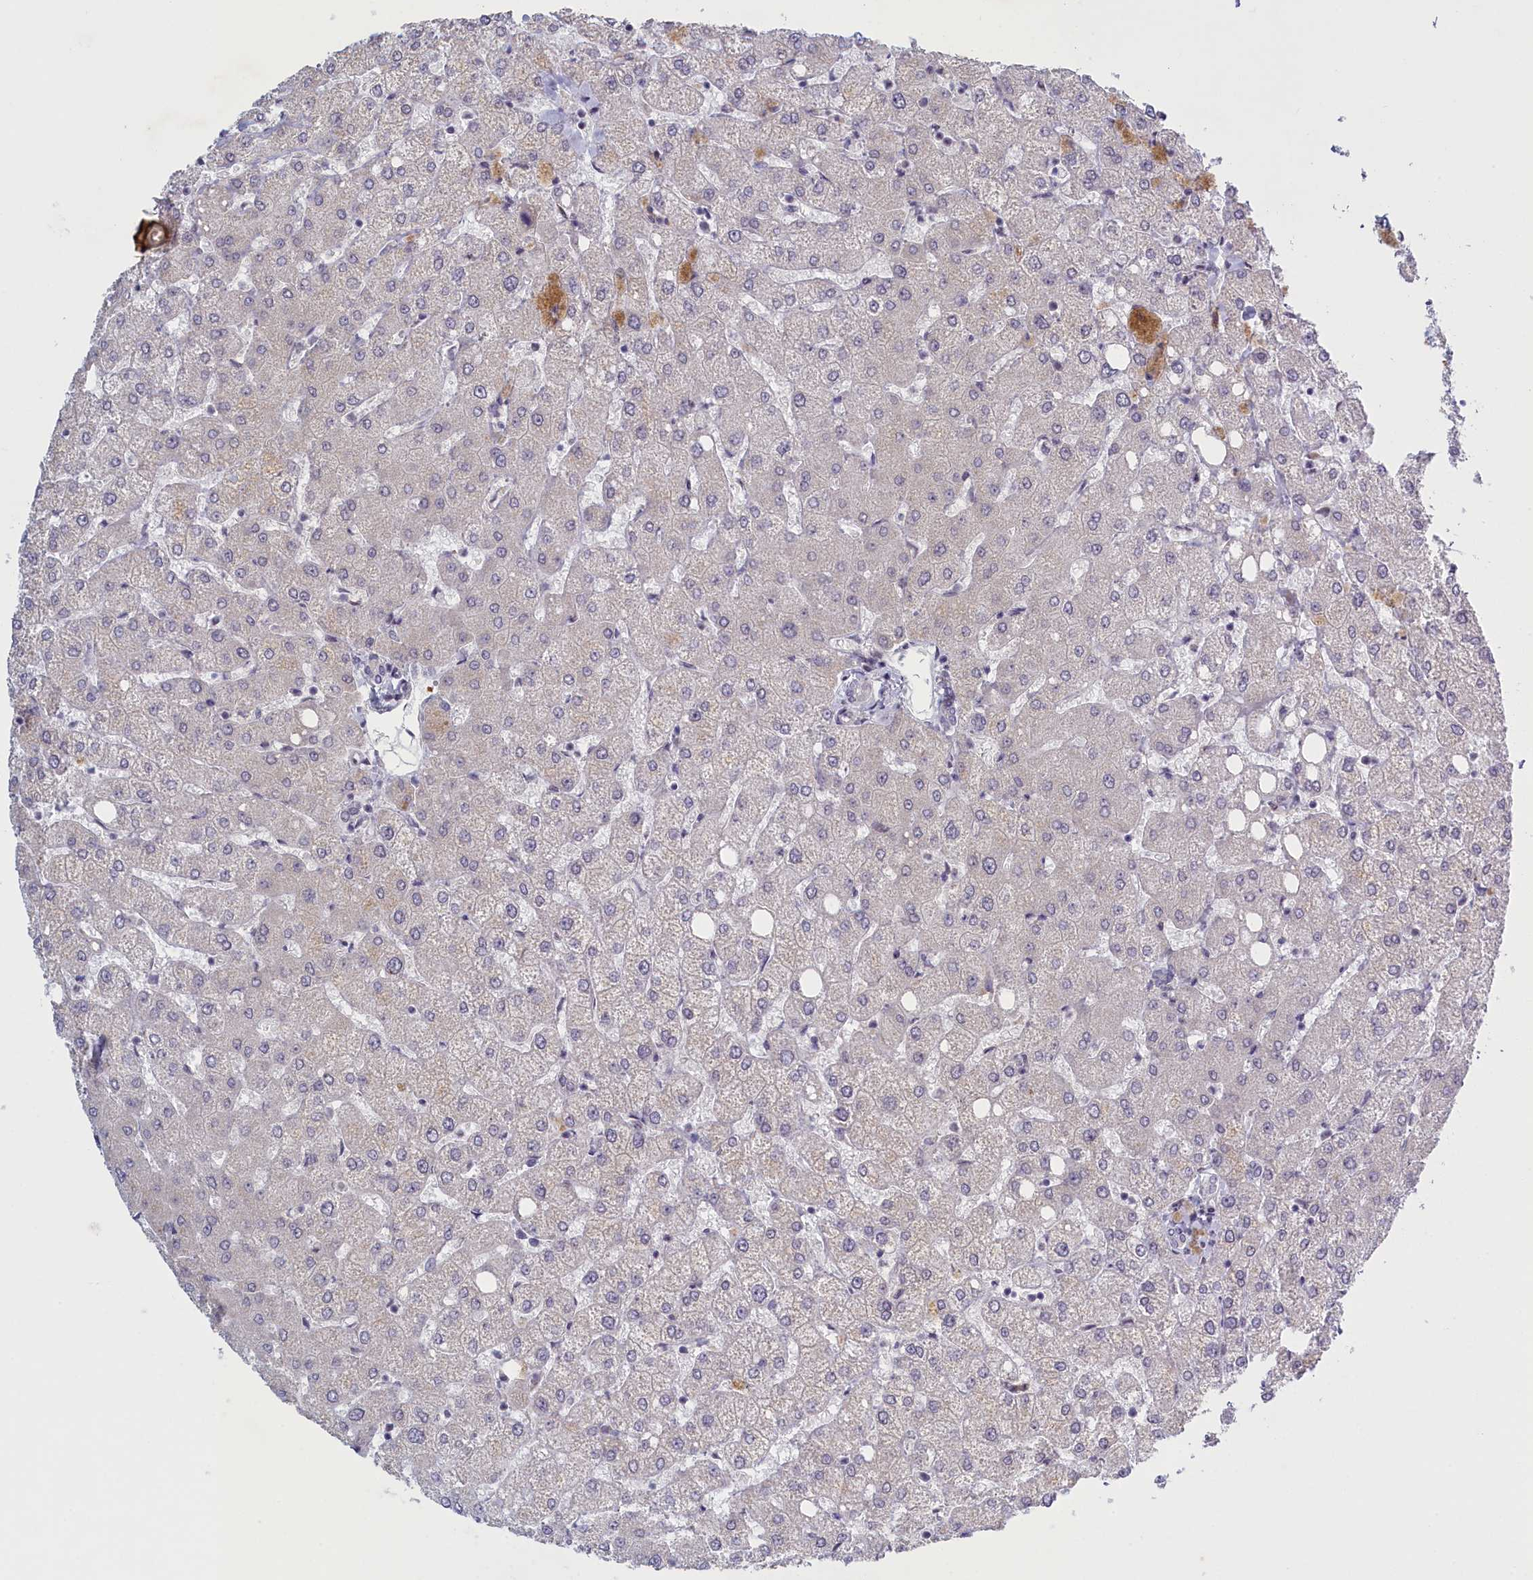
{"staining": {"intensity": "negative", "quantity": "none", "location": "none"}, "tissue": "liver", "cell_type": "Cholangiocytes", "image_type": "normal", "snomed": [{"axis": "morphology", "description": "Normal tissue, NOS"}, {"axis": "topography", "description": "Liver"}], "caption": "DAB (3,3'-diaminobenzidine) immunohistochemical staining of unremarkable liver reveals no significant expression in cholangiocytes.", "gene": "ATF7IP2", "patient": {"sex": "female", "age": 54}}